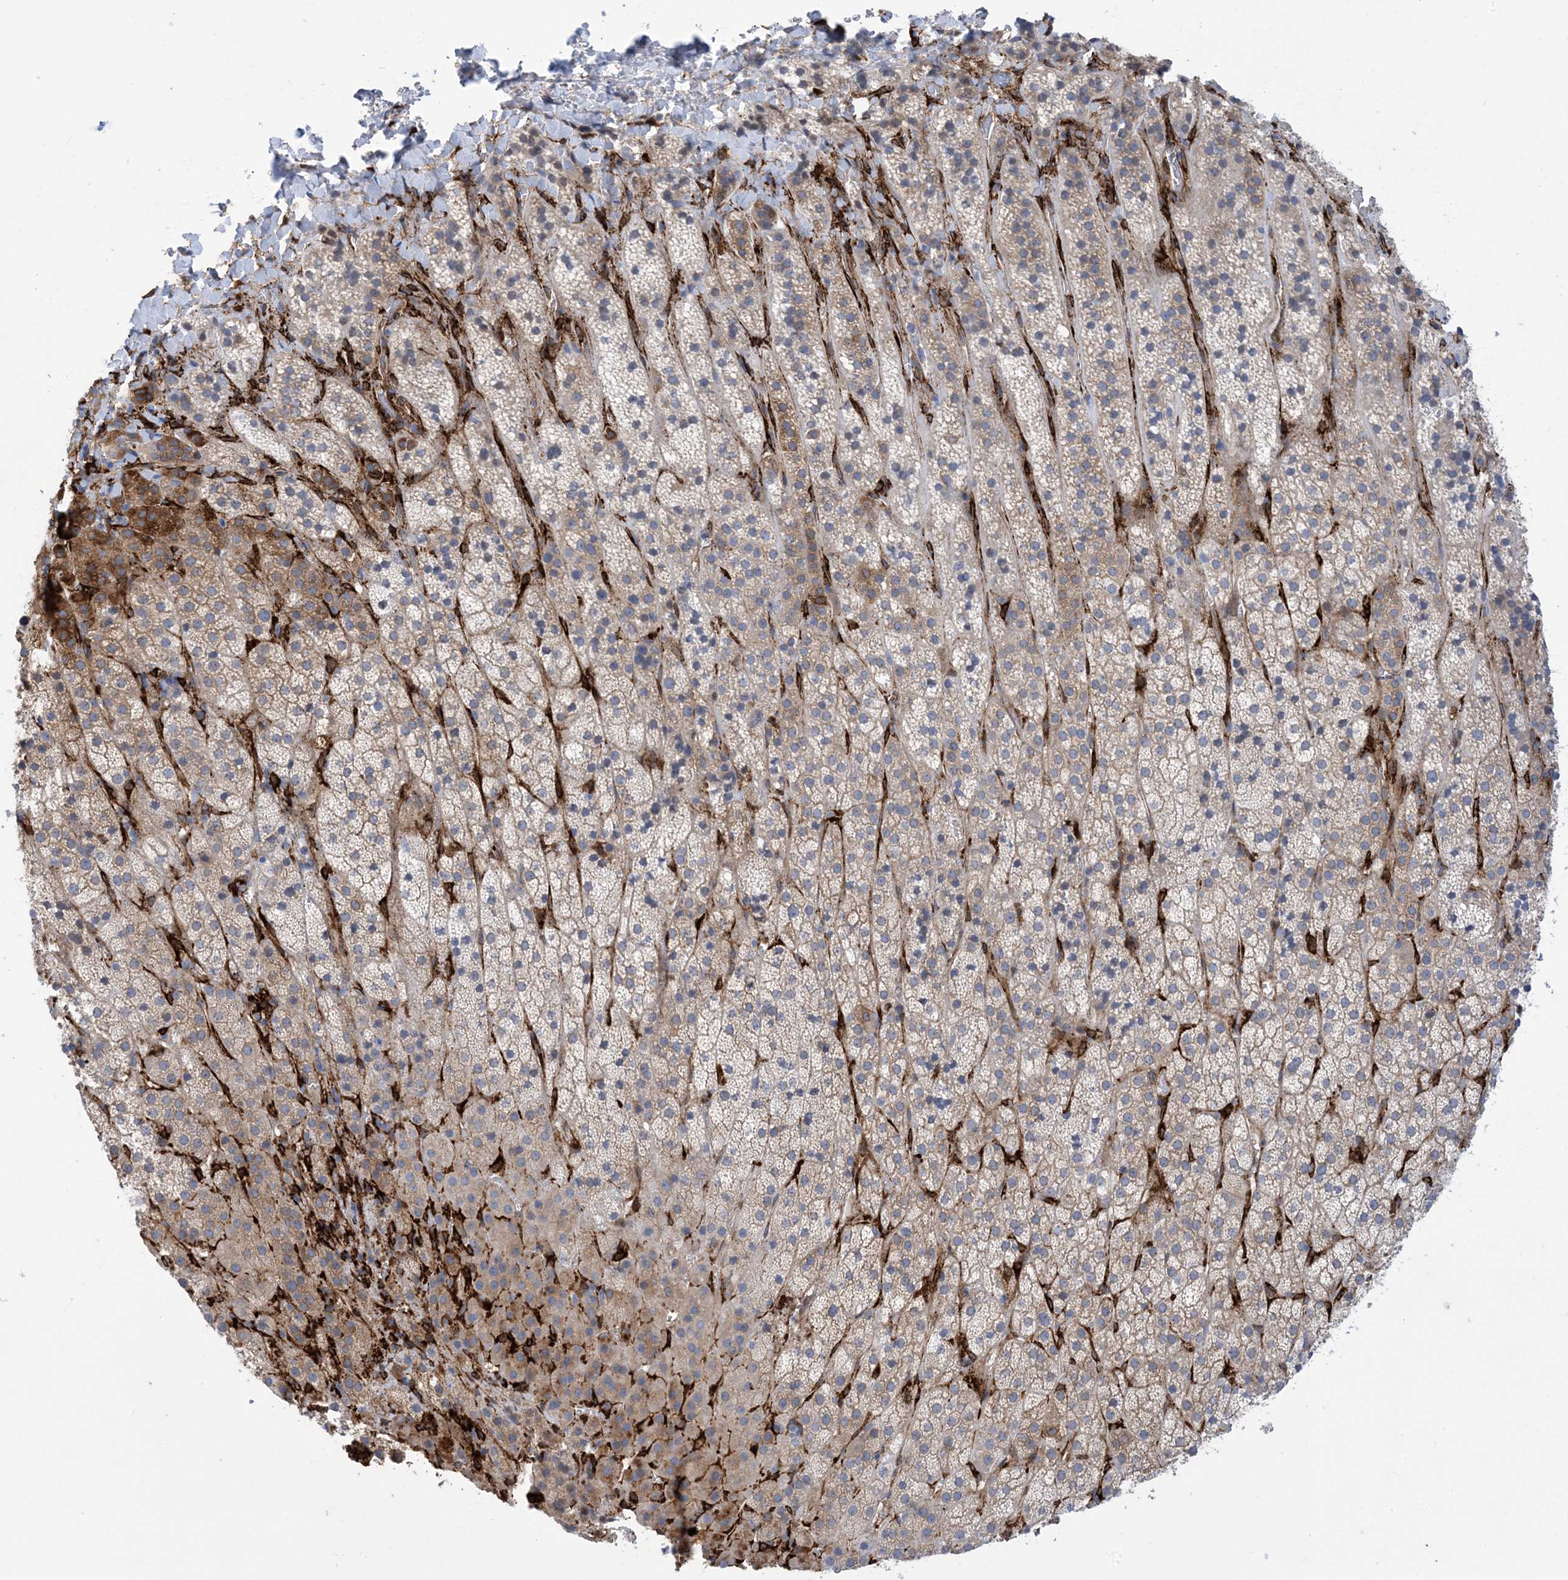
{"staining": {"intensity": "weak", "quantity": "<25%", "location": "cytoplasmic/membranous"}, "tissue": "adrenal gland", "cell_type": "Glandular cells", "image_type": "normal", "snomed": [{"axis": "morphology", "description": "Normal tissue, NOS"}, {"axis": "topography", "description": "Adrenal gland"}], "caption": "This image is of benign adrenal gland stained with immunohistochemistry to label a protein in brown with the nuclei are counter-stained blue. There is no staining in glandular cells.", "gene": "RBMS3", "patient": {"sex": "female", "age": 57}}